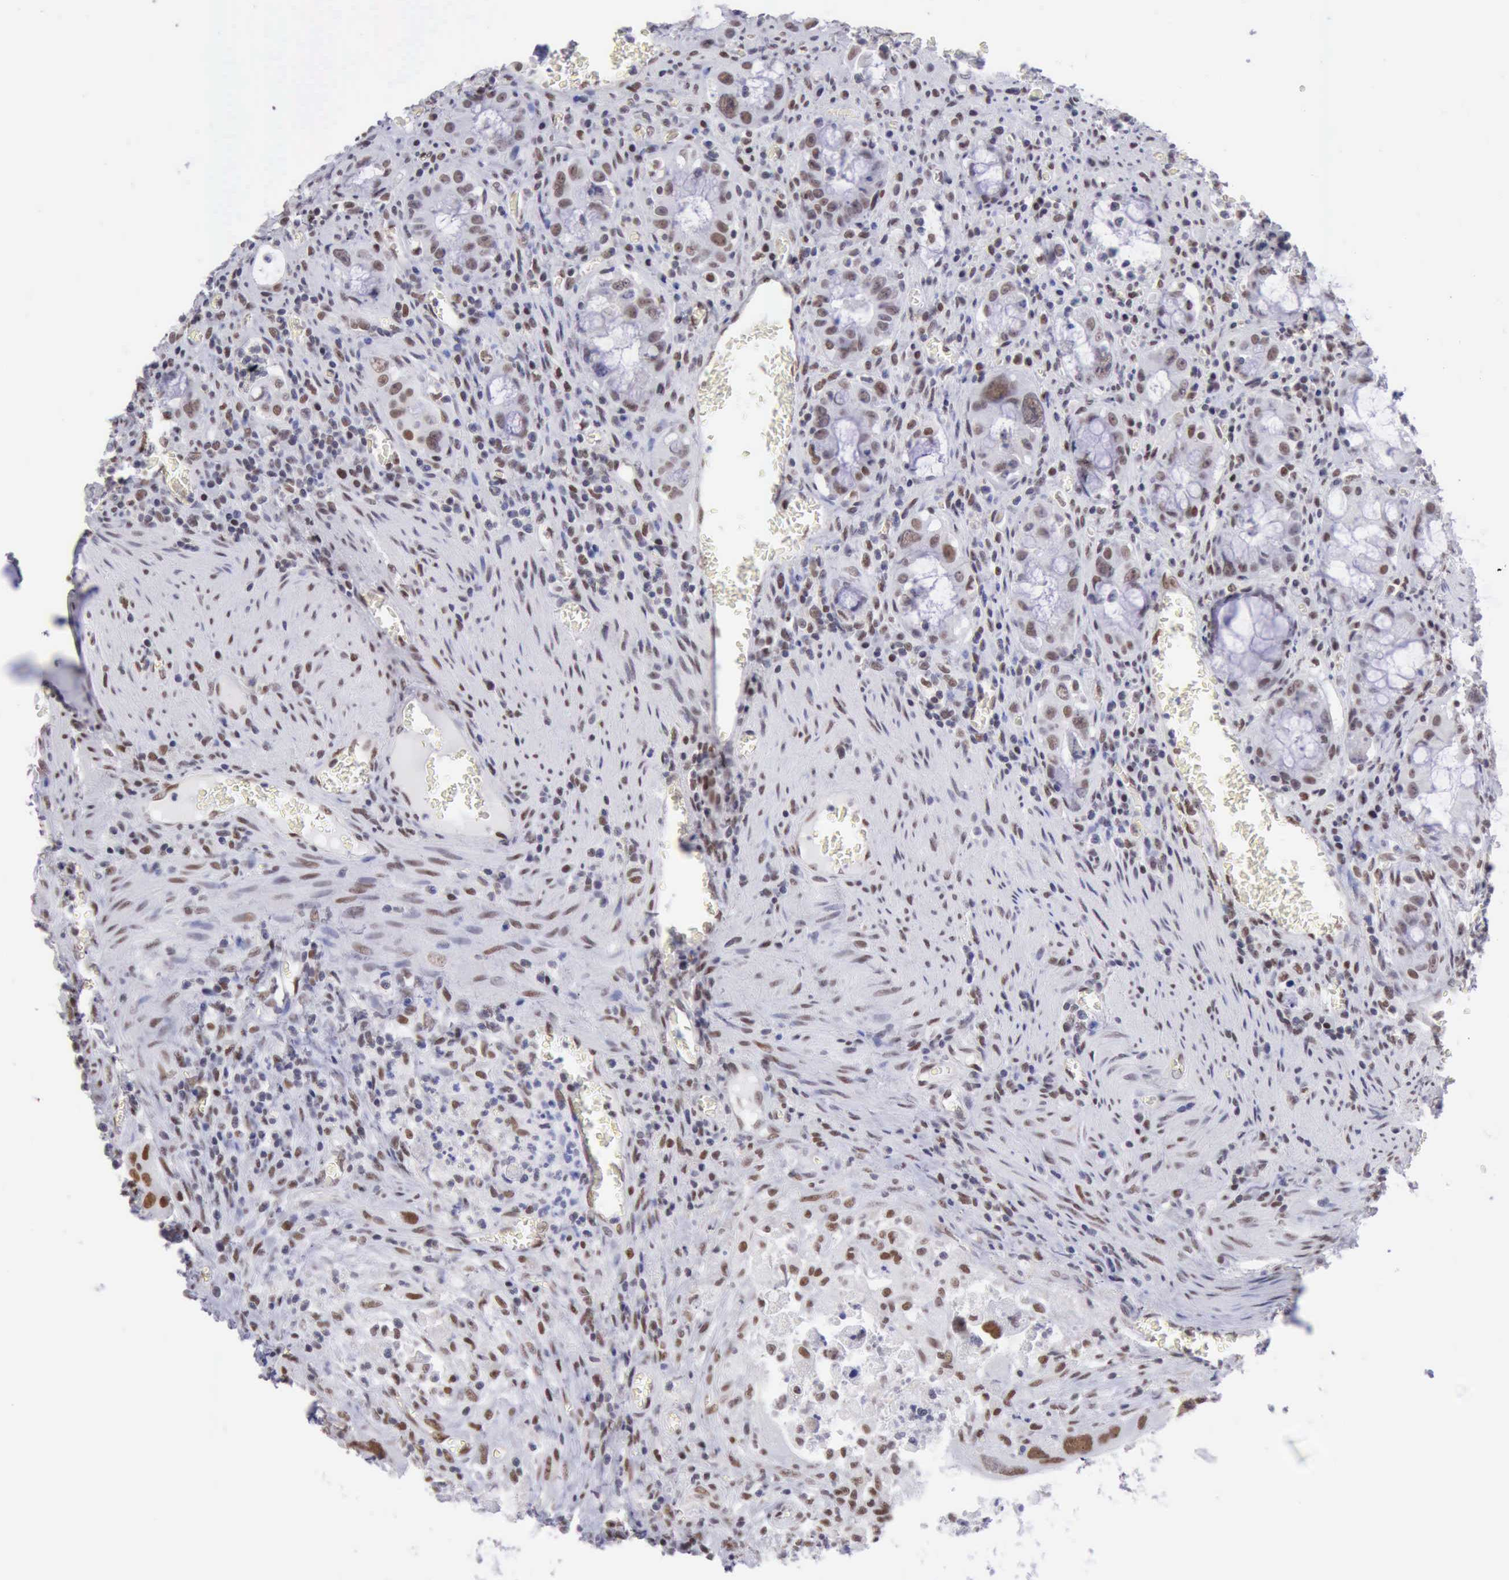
{"staining": {"intensity": "weak", "quantity": "25%-75%", "location": "nuclear"}, "tissue": "colorectal cancer", "cell_type": "Tumor cells", "image_type": "cancer", "snomed": [{"axis": "morphology", "description": "Adenocarcinoma, NOS"}, {"axis": "topography", "description": "Rectum"}], "caption": "Immunohistochemistry of colorectal cancer (adenocarcinoma) demonstrates low levels of weak nuclear positivity in about 25%-75% of tumor cells.", "gene": "ERCC4", "patient": {"sex": "male", "age": 70}}